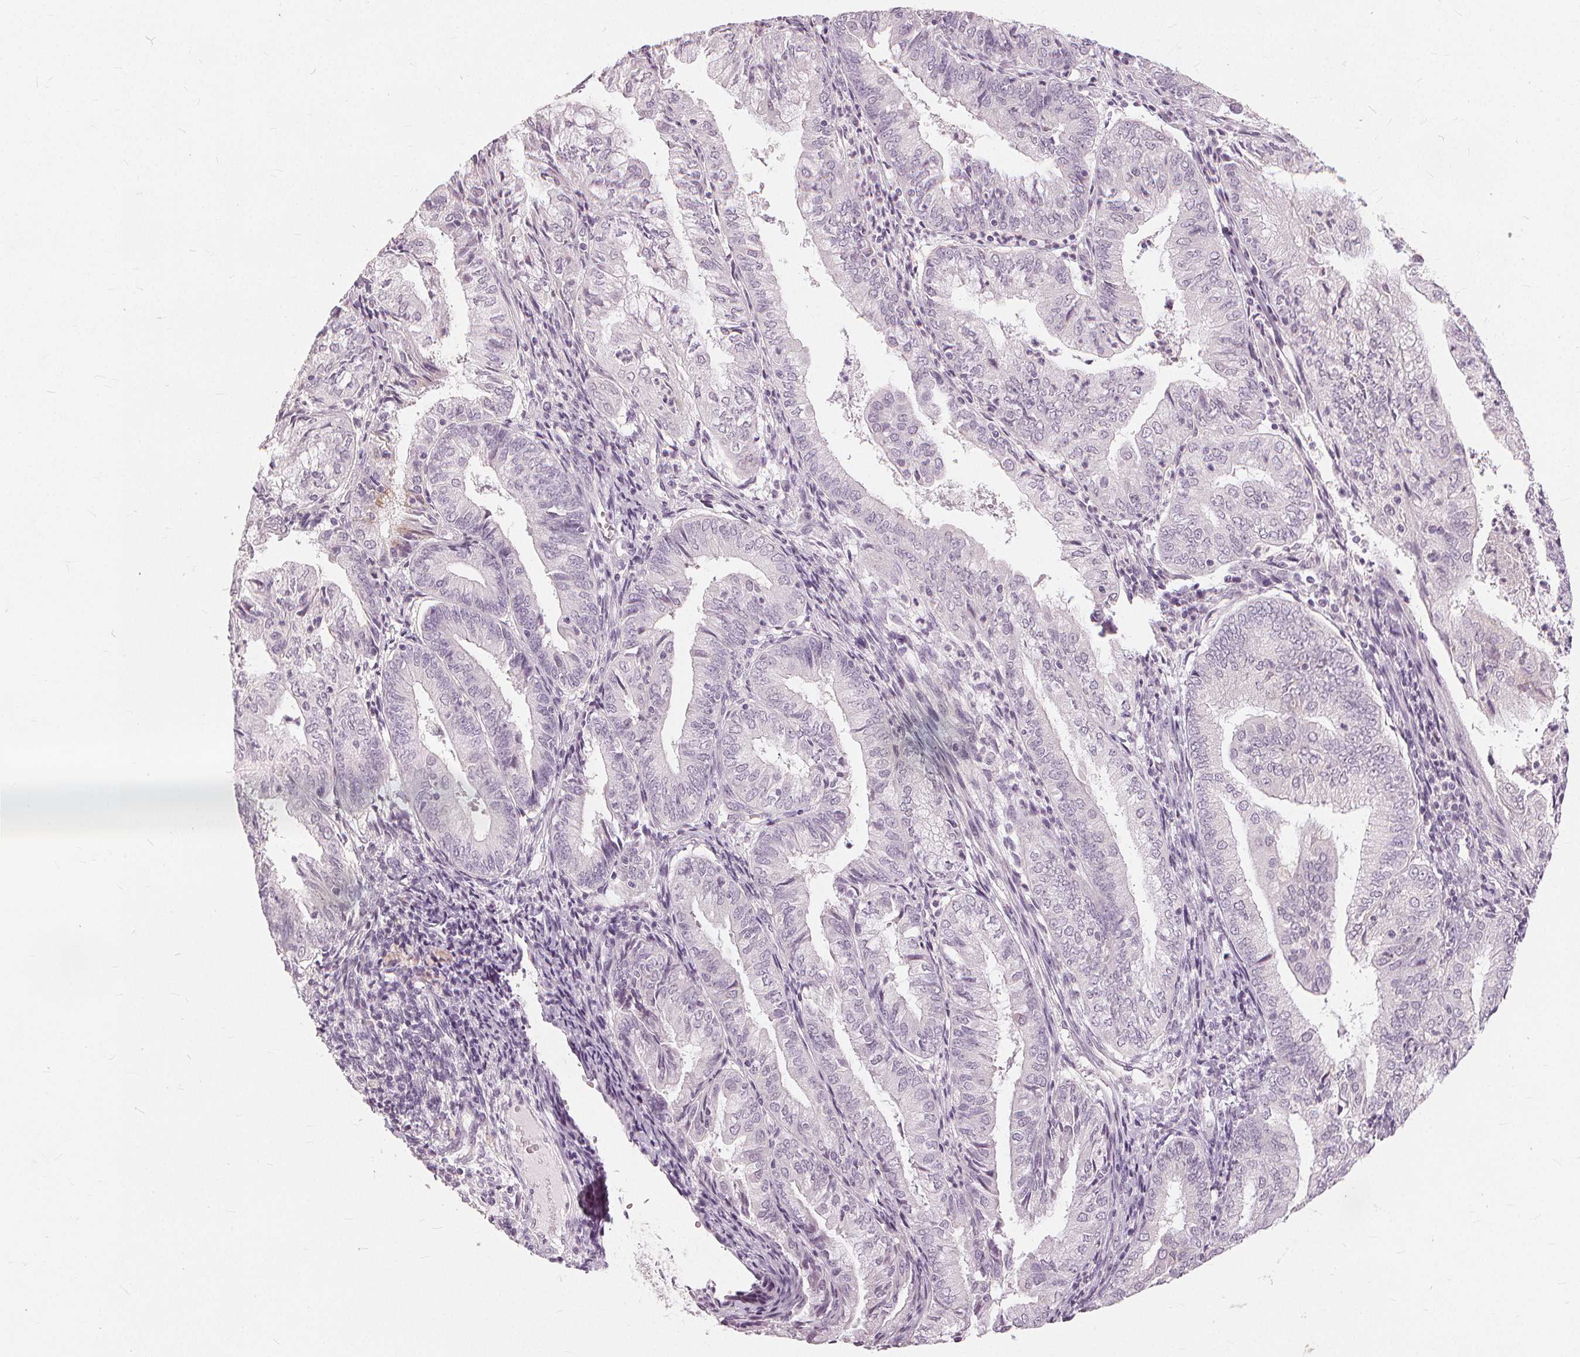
{"staining": {"intensity": "negative", "quantity": "none", "location": "none"}, "tissue": "endometrial cancer", "cell_type": "Tumor cells", "image_type": "cancer", "snomed": [{"axis": "morphology", "description": "Adenocarcinoma, NOS"}, {"axis": "topography", "description": "Endometrium"}], "caption": "Immunohistochemistry (IHC) histopathology image of neoplastic tissue: adenocarcinoma (endometrial) stained with DAB (3,3'-diaminobenzidine) displays no significant protein positivity in tumor cells. (Brightfield microscopy of DAB (3,3'-diaminobenzidine) immunohistochemistry (IHC) at high magnification).", "gene": "SFTPD", "patient": {"sex": "female", "age": 55}}